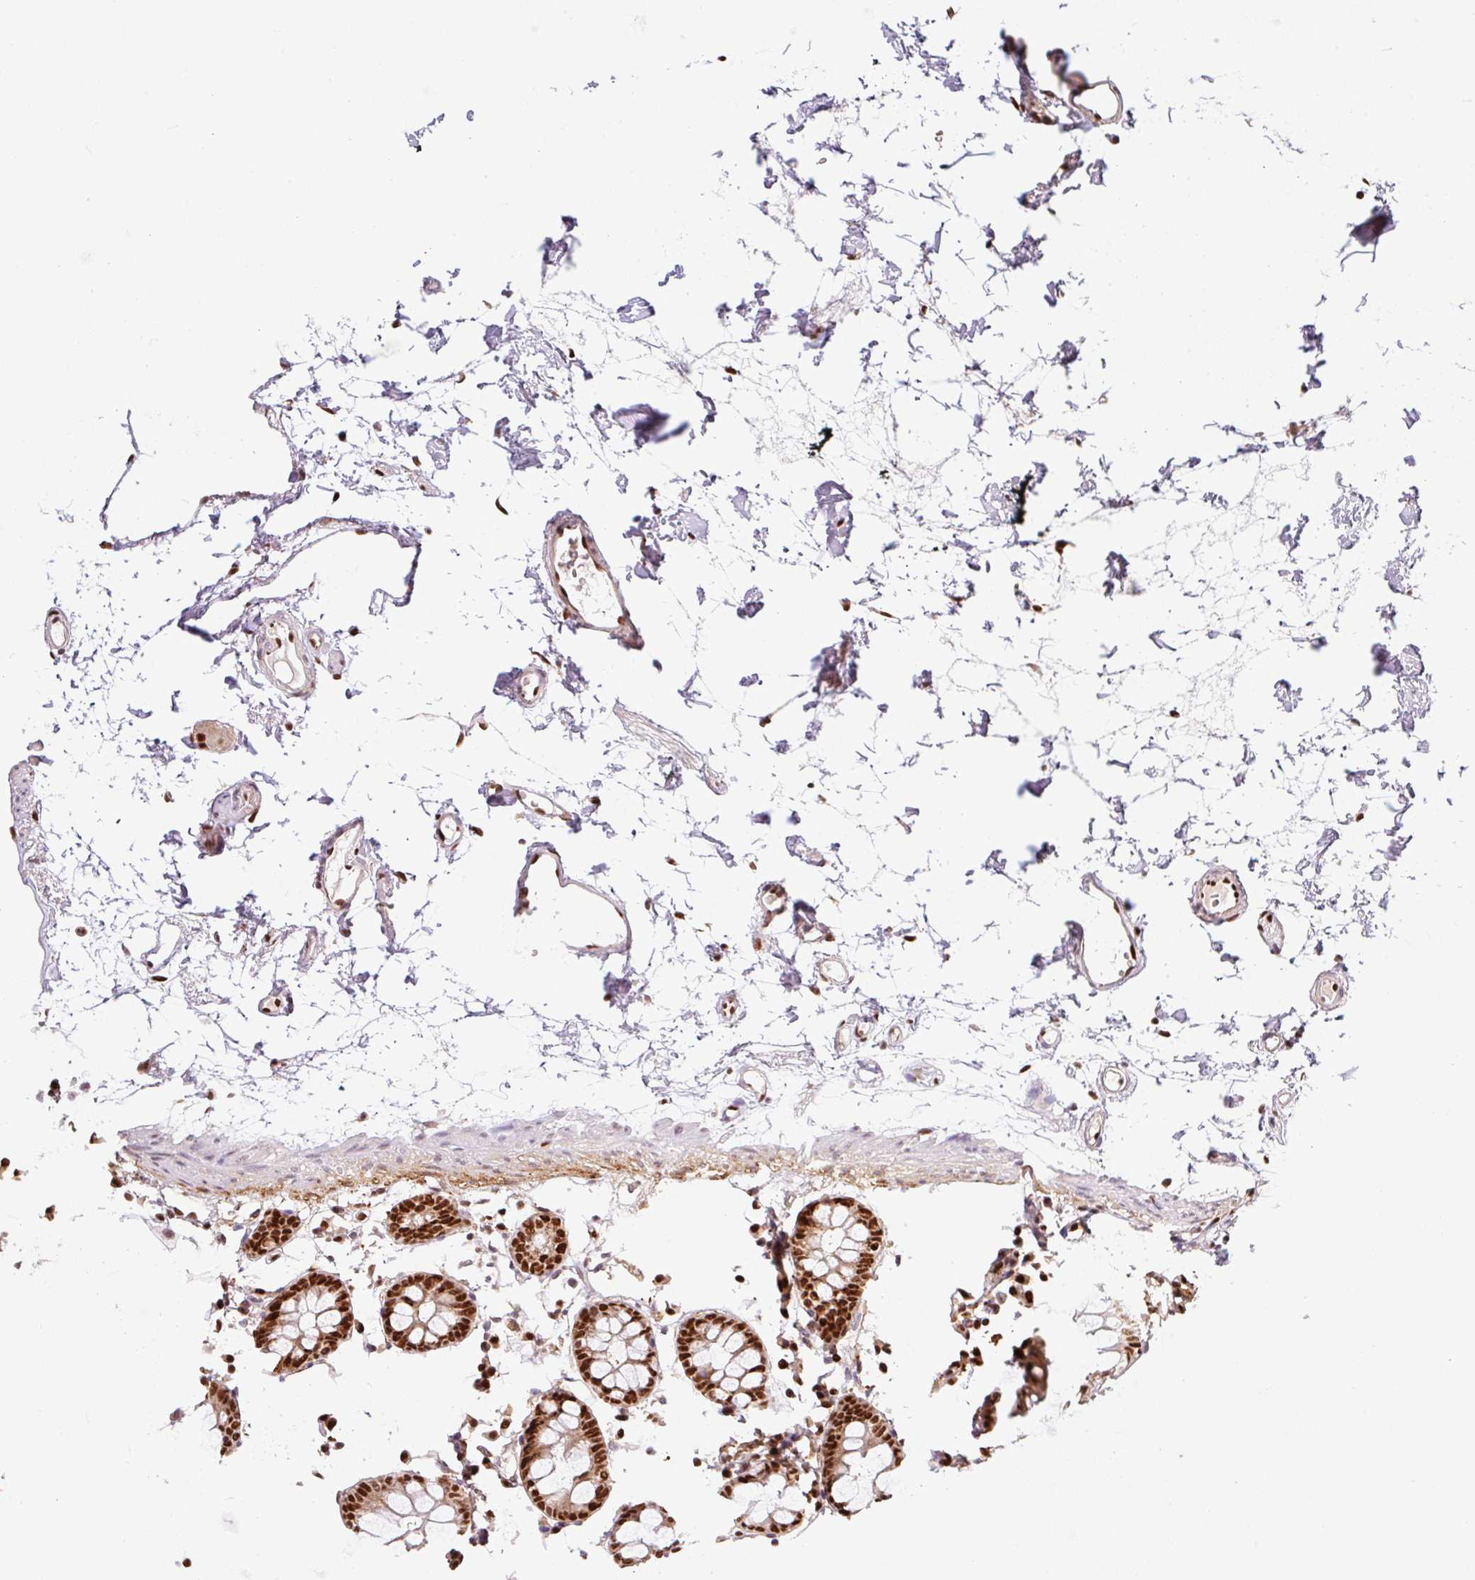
{"staining": {"intensity": "strong", "quantity": ">75%", "location": "nuclear"}, "tissue": "colon", "cell_type": "Endothelial cells", "image_type": "normal", "snomed": [{"axis": "morphology", "description": "Normal tissue, NOS"}, {"axis": "topography", "description": "Colon"}], "caption": "Benign colon exhibits strong nuclear positivity in about >75% of endothelial cells, visualized by immunohistochemistry.", "gene": "GPR139", "patient": {"sex": "female", "age": 84}}